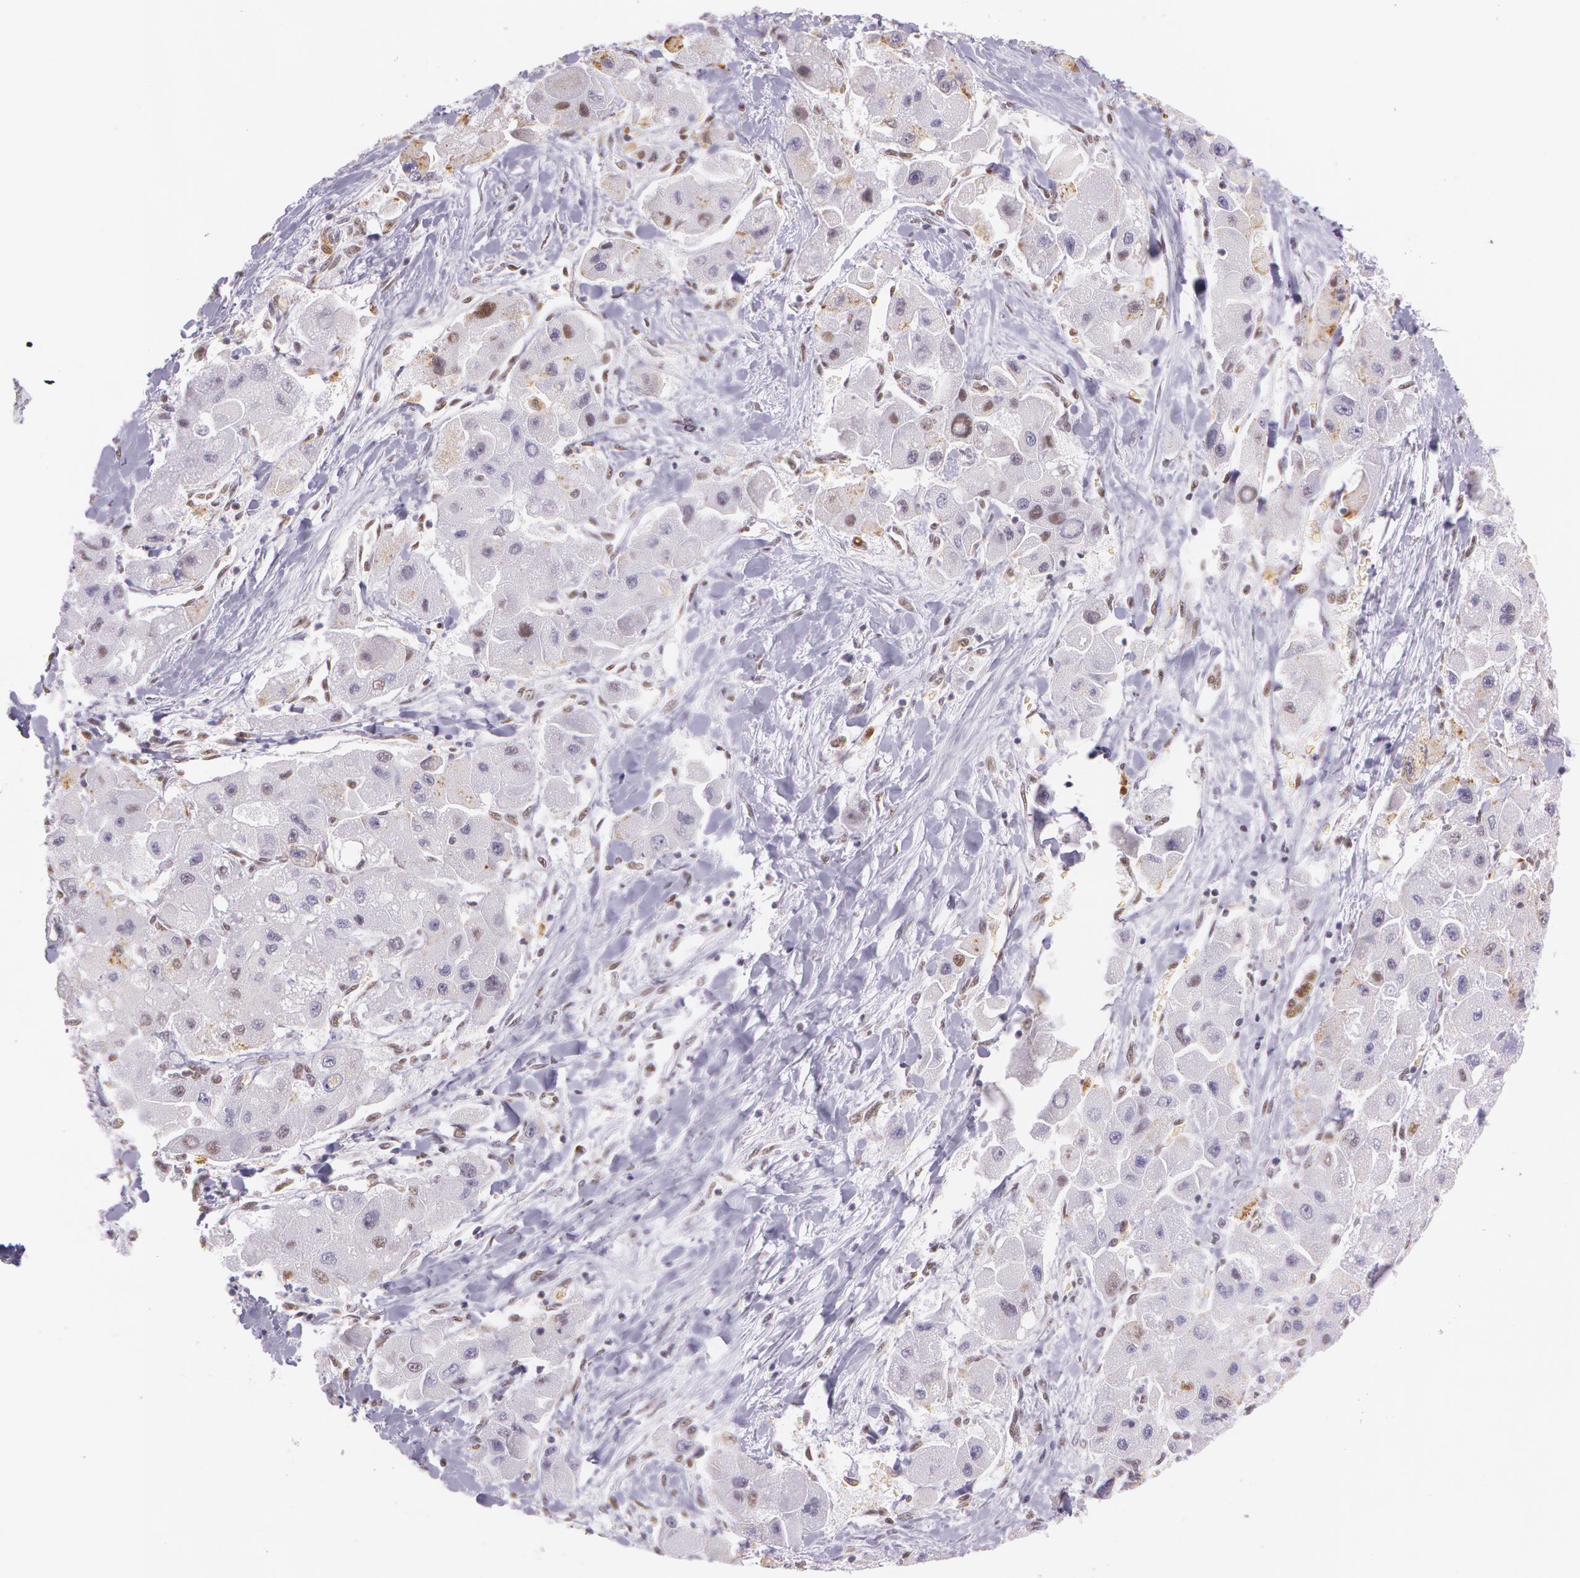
{"staining": {"intensity": "negative", "quantity": "none", "location": "none"}, "tissue": "liver cancer", "cell_type": "Tumor cells", "image_type": "cancer", "snomed": [{"axis": "morphology", "description": "Carcinoma, Hepatocellular, NOS"}, {"axis": "topography", "description": "Liver"}], "caption": "Human liver cancer stained for a protein using immunohistochemistry displays no positivity in tumor cells.", "gene": "NBN", "patient": {"sex": "male", "age": 24}}